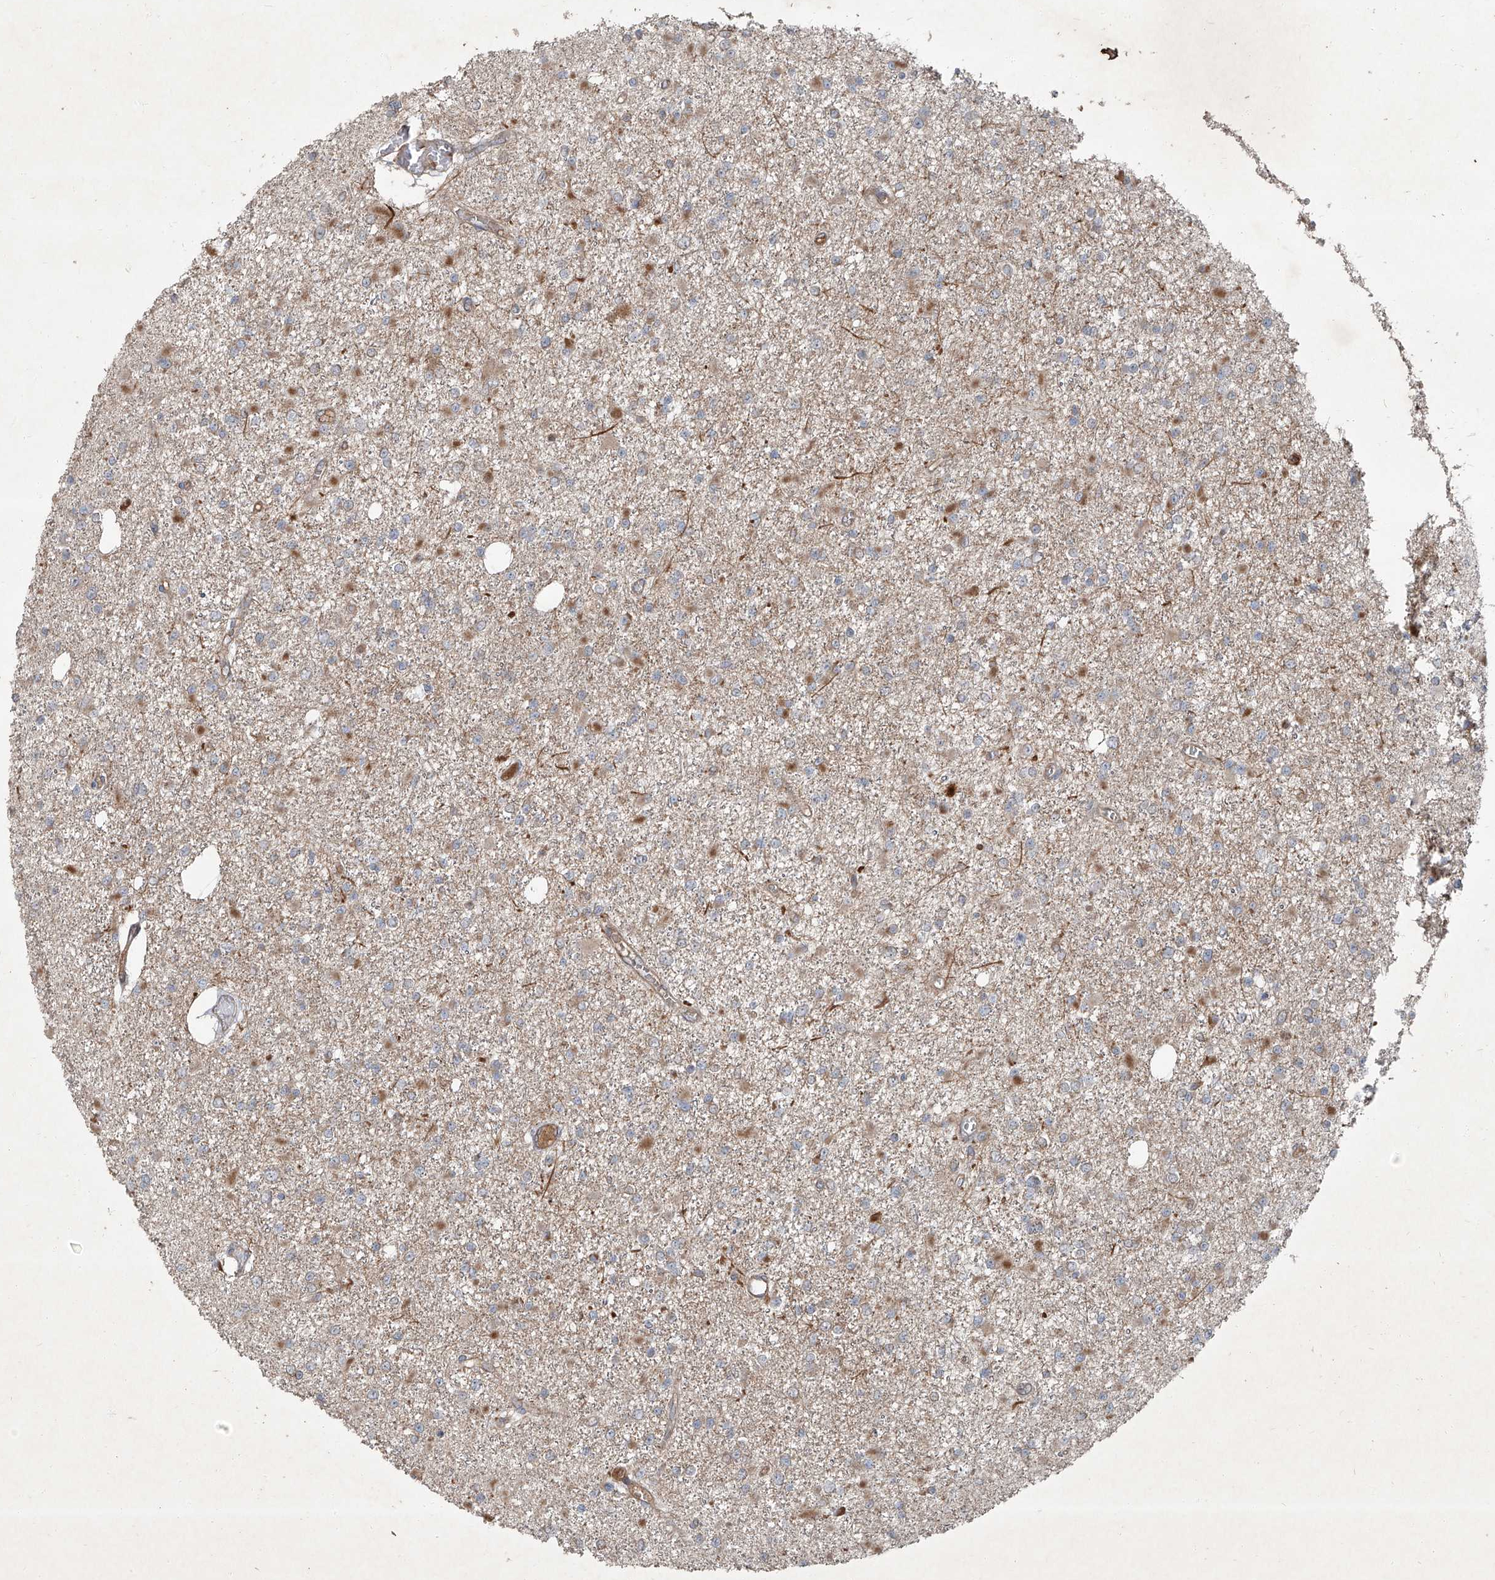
{"staining": {"intensity": "moderate", "quantity": "<25%", "location": "cytoplasmic/membranous"}, "tissue": "glioma", "cell_type": "Tumor cells", "image_type": "cancer", "snomed": [{"axis": "morphology", "description": "Glioma, malignant, Low grade"}, {"axis": "topography", "description": "Brain"}], "caption": "This is a micrograph of immunohistochemistry staining of low-grade glioma (malignant), which shows moderate expression in the cytoplasmic/membranous of tumor cells.", "gene": "CCN1", "patient": {"sex": "female", "age": 22}}